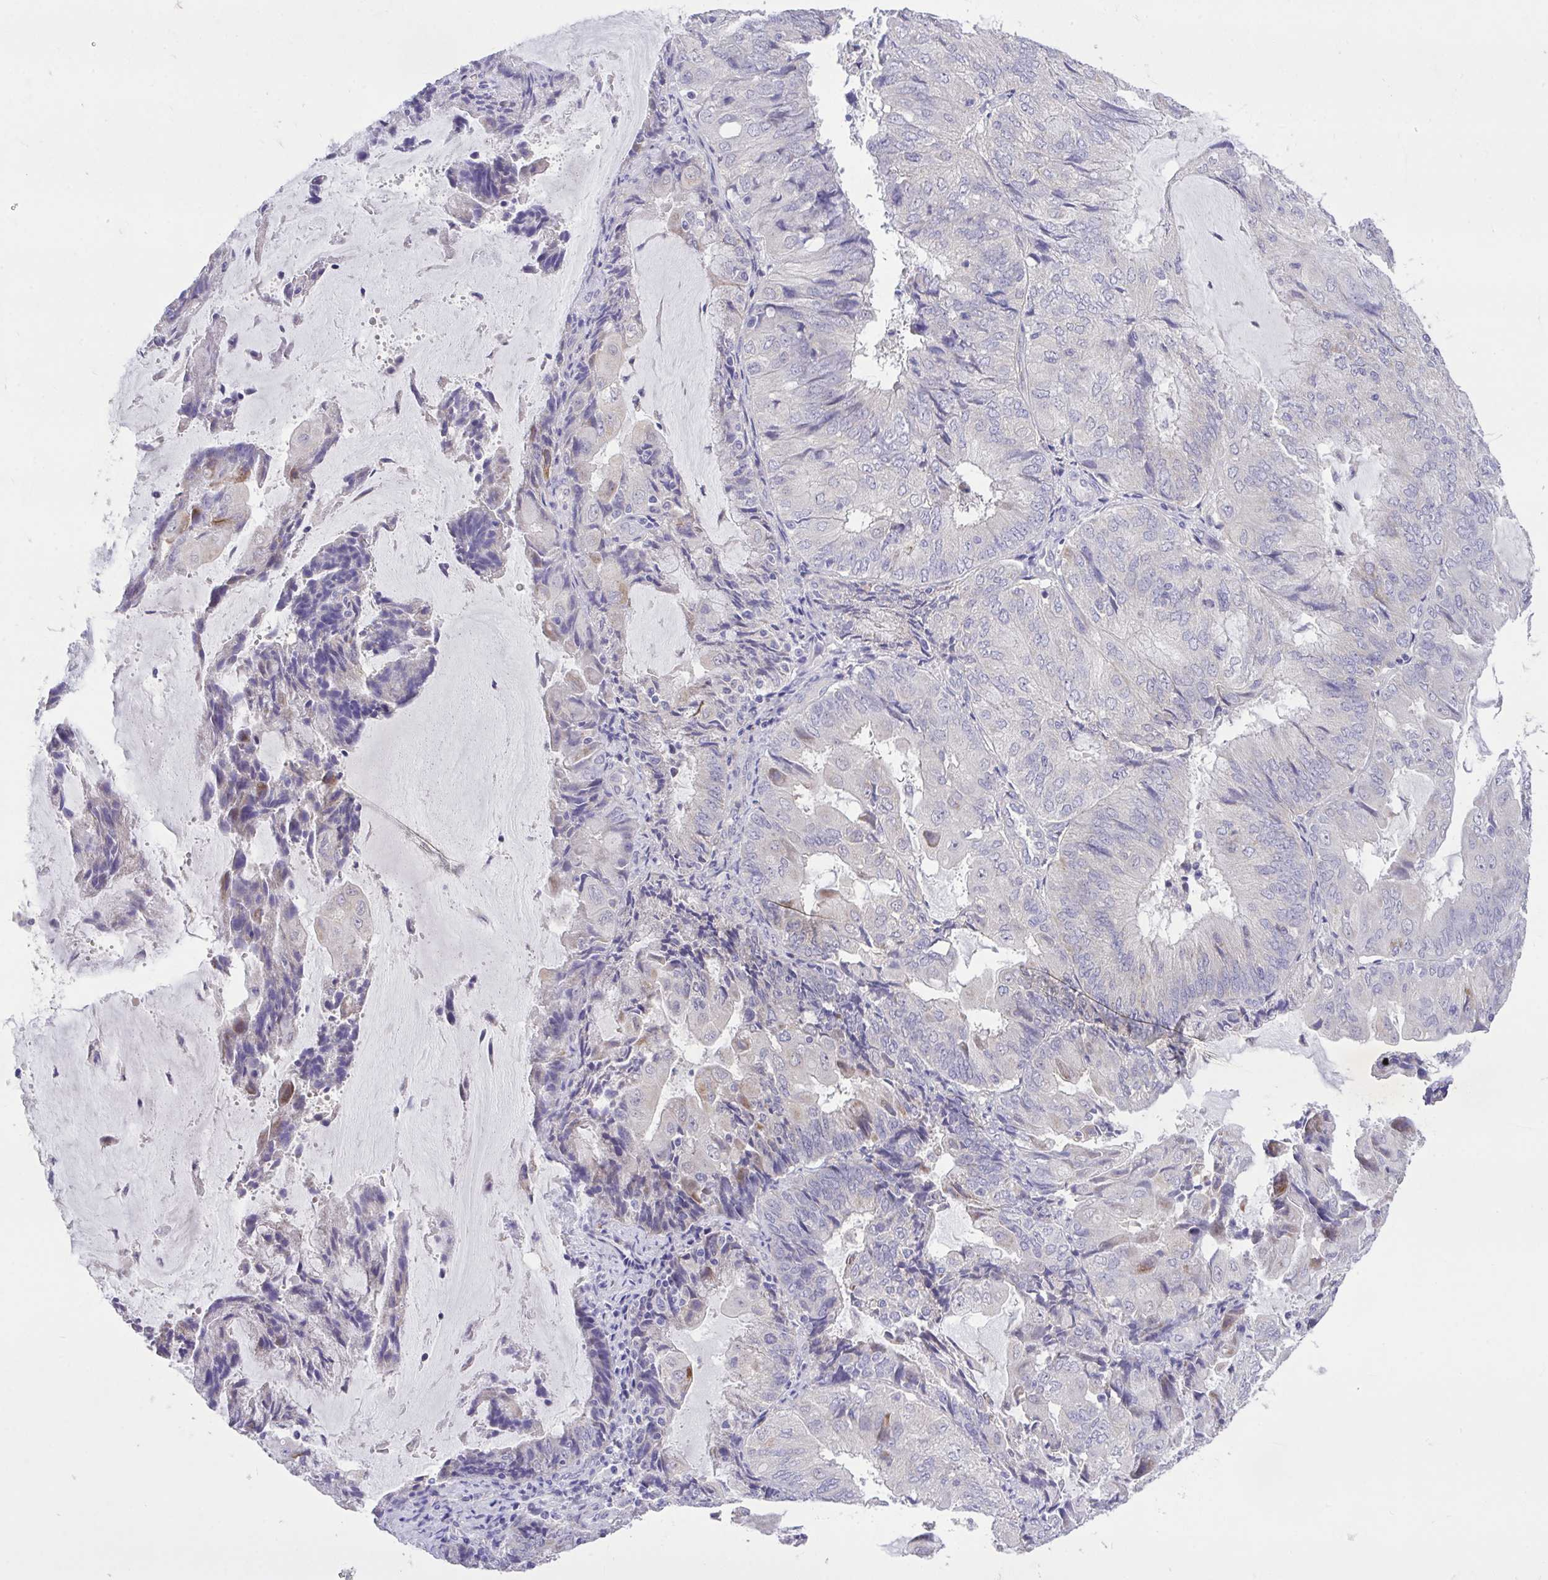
{"staining": {"intensity": "weak", "quantity": "<25%", "location": "cytoplasmic/membranous"}, "tissue": "endometrial cancer", "cell_type": "Tumor cells", "image_type": "cancer", "snomed": [{"axis": "morphology", "description": "Adenocarcinoma, NOS"}, {"axis": "topography", "description": "Endometrium"}], "caption": "High magnification brightfield microscopy of endometrial cancer (adenocarcinoma) stained with DAB (brown) and counterstained with hematoxylin (blue): tumor cells show no significant staining.", "gene": "MPC2", "patient": {"sex": "female", "age": 81}}